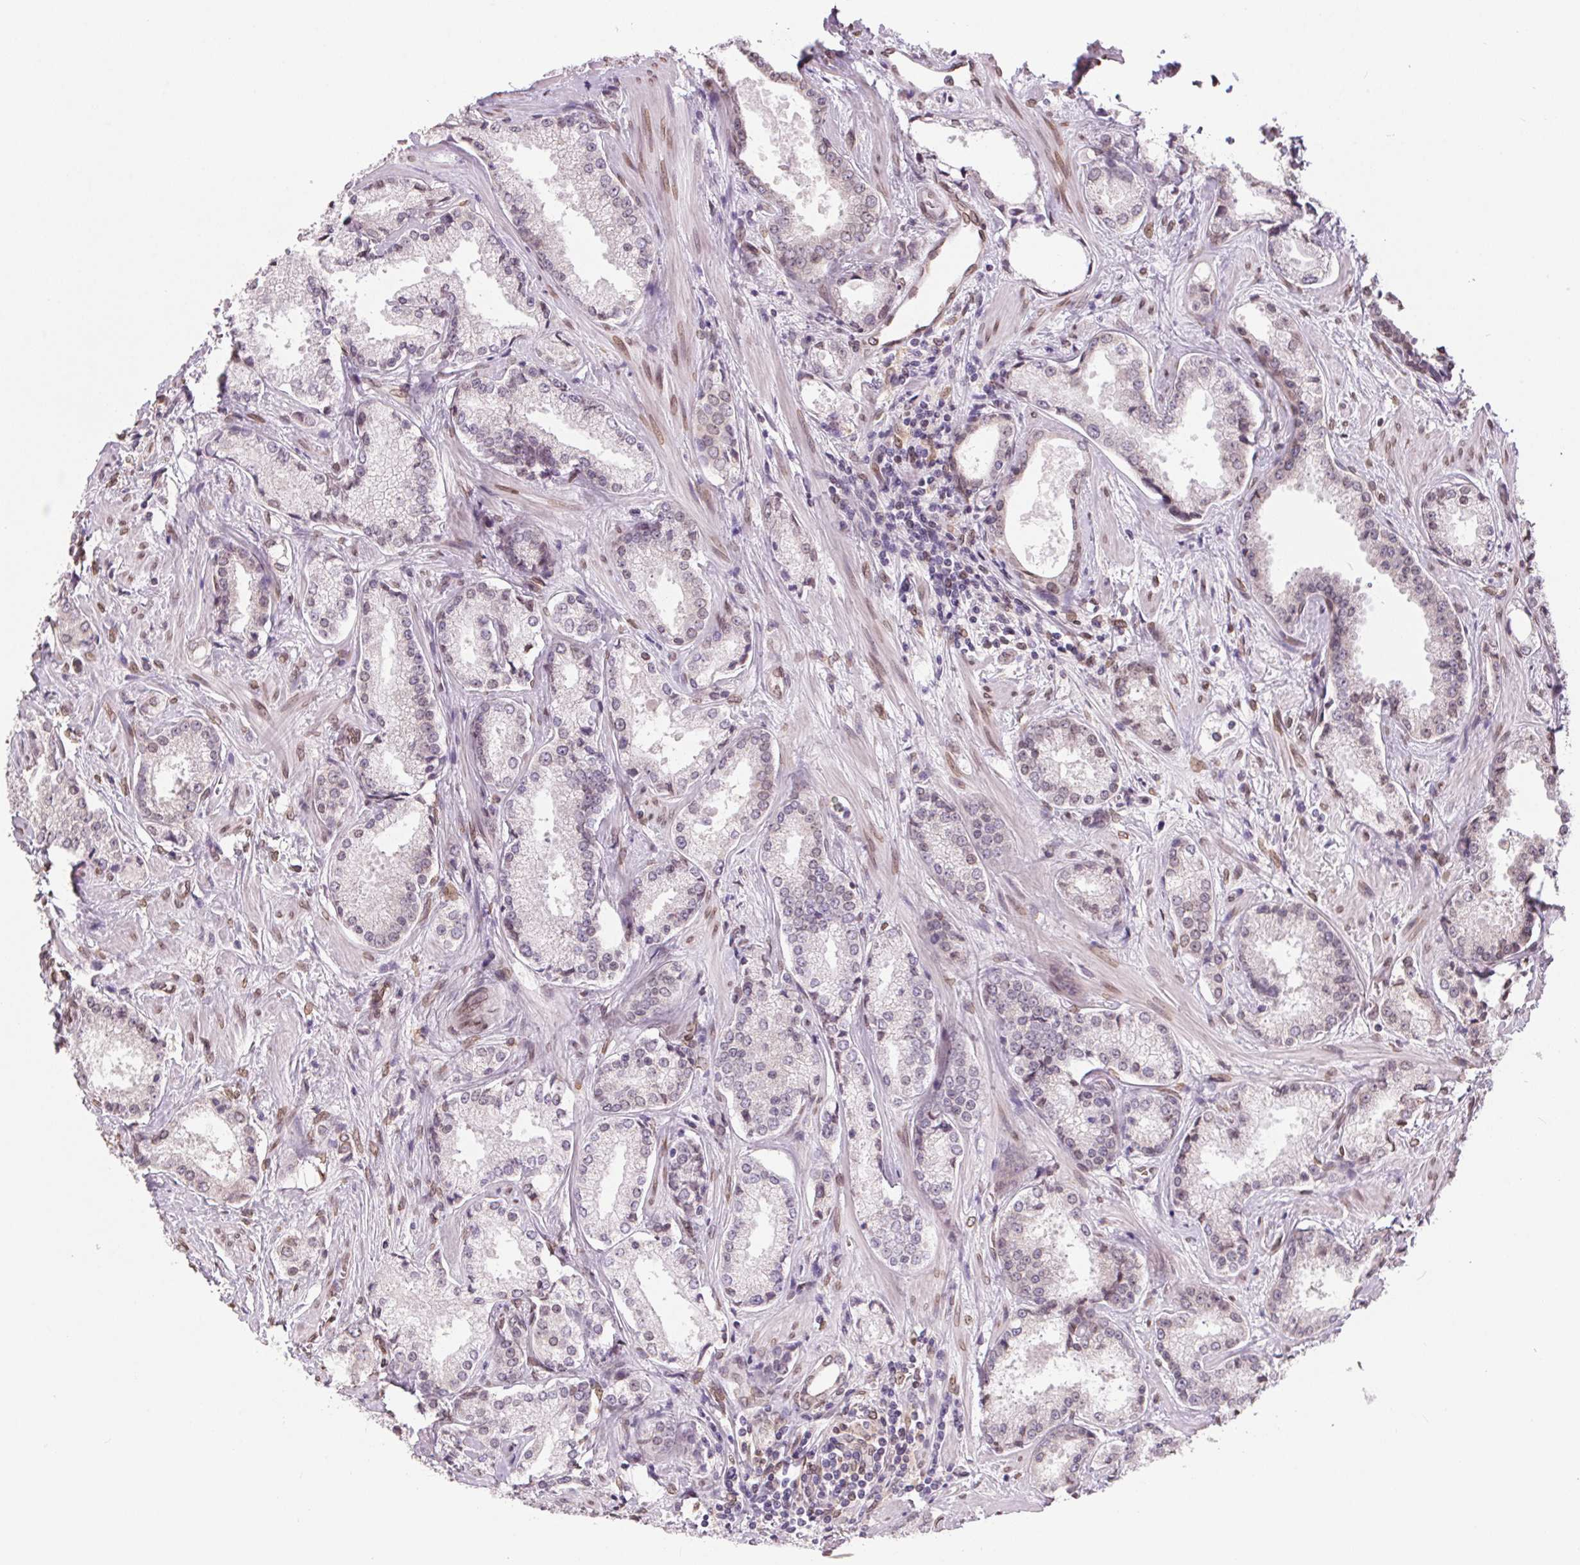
{"staining": {"intensity": "weak", "quantity": "<25%", "location": "nuclear"}, "tissue": "prostate cancer", "cell_type": "Tumor cells", "image_type": "cancer", "snomed": [{"axis": "morphology", "description": "Adenocarcinoma, Low grade"}, {"axis": "topography", "description": "Prostate"}], "caption": "High power microscopy micrograph of an immunohistochemistry (IHC) micrograph of prostate low-grade adenocarcinoma, revealing no significant staining in tumor cells.", "gene": "TMEM175", "patient": {"sex": "male", "age": 56}}